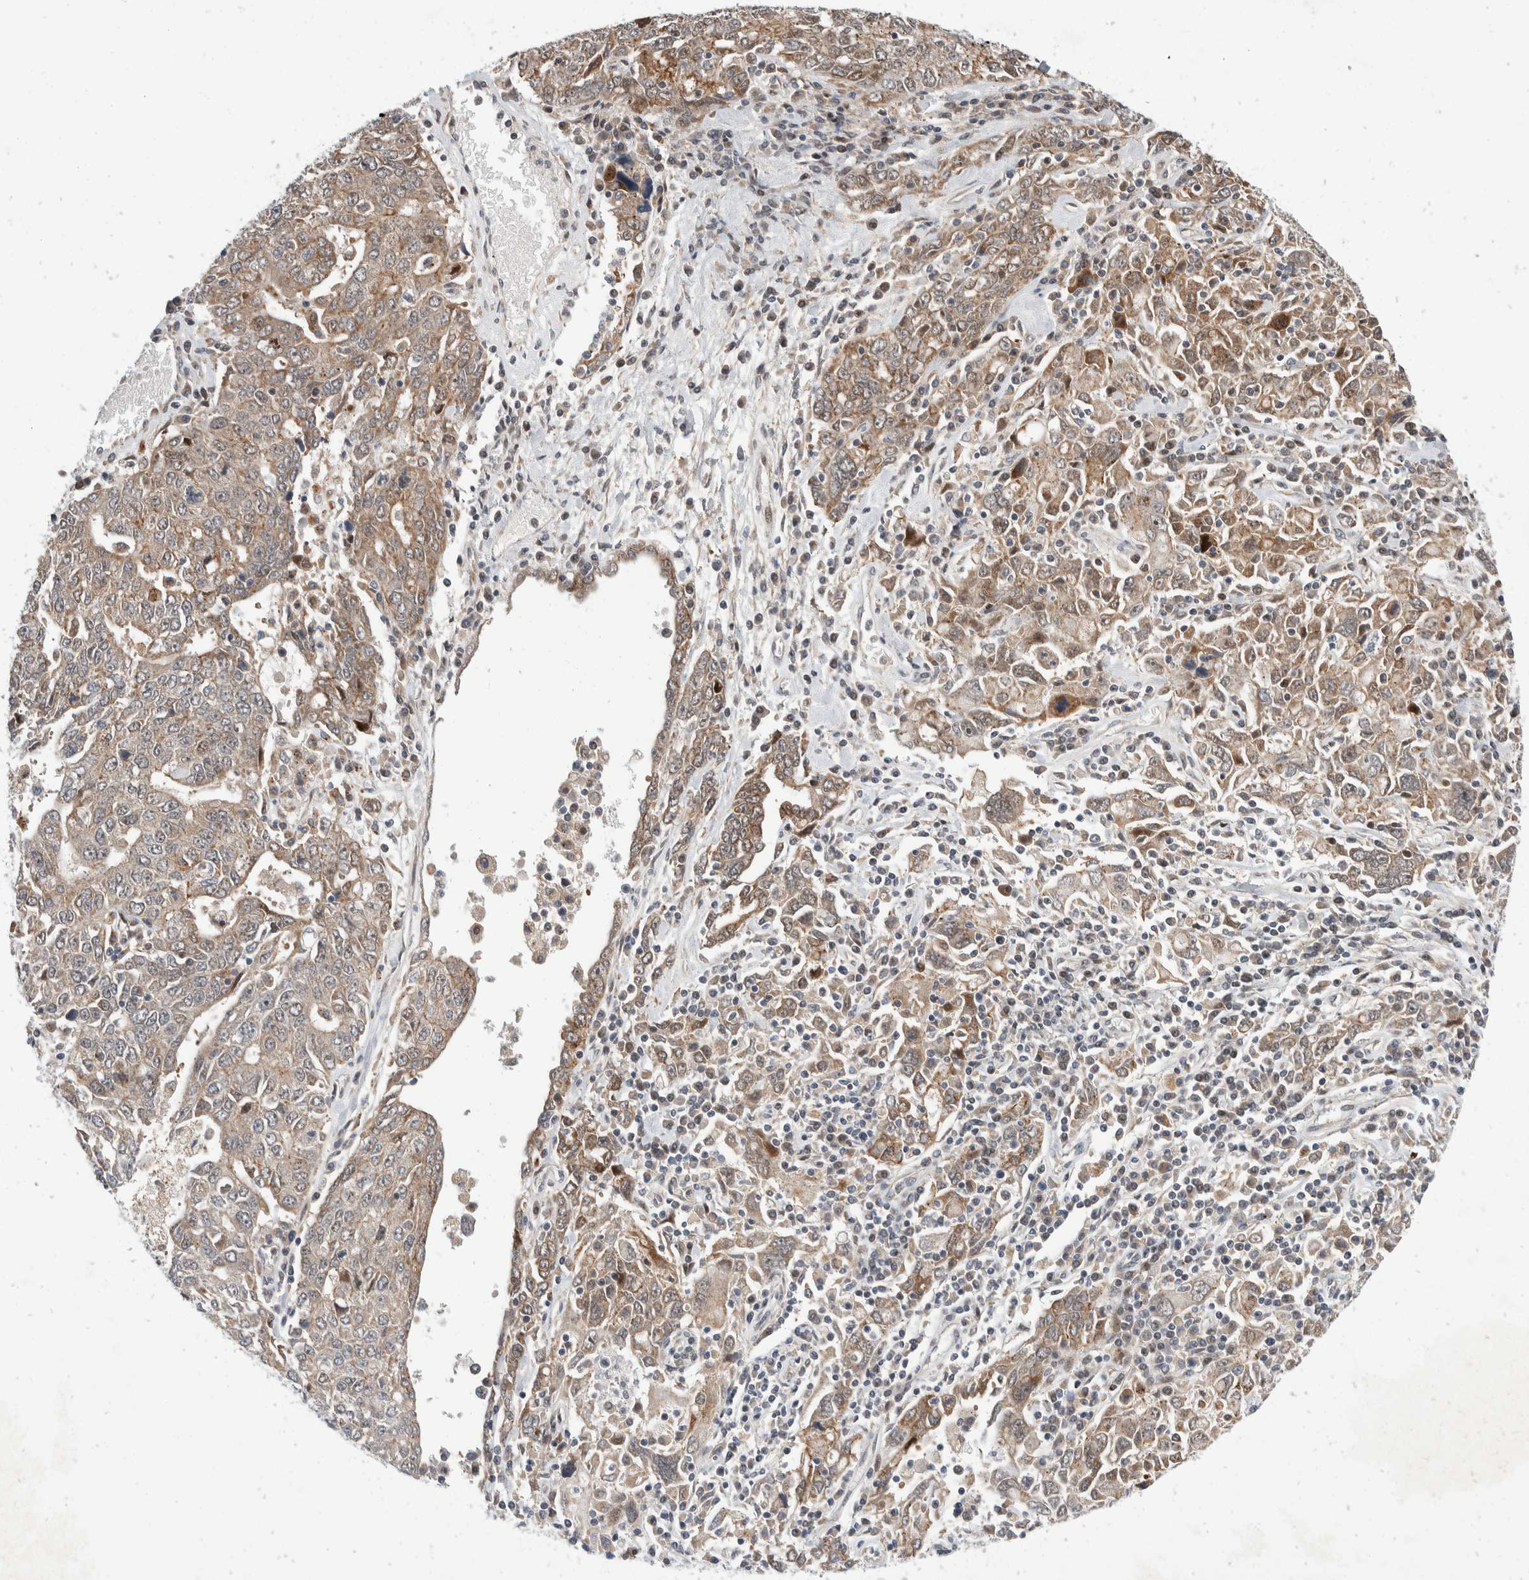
{"staining": {"intensity": "weak", "quantity": ">75%", "location": "cytoplasmic/membranous"}, "tissue": "ovarian cancer", "cell_type": "Tumor cells", "image_type": "cancer", "snomed": [{"axis": "morphology", "description": "Carcinoma, endometroid"}, {"axis": "topography", "description": "Ovary"}], "caption": "Weak cytoplasmic/membranous staining for a protein is present in about >75% of tumor cells of ovarian cancer (endometroid carcinoma) using immunohistochemistry (IHC).", "gene": "ZNF703", "patient": {"sex": "female", "age": 62}}